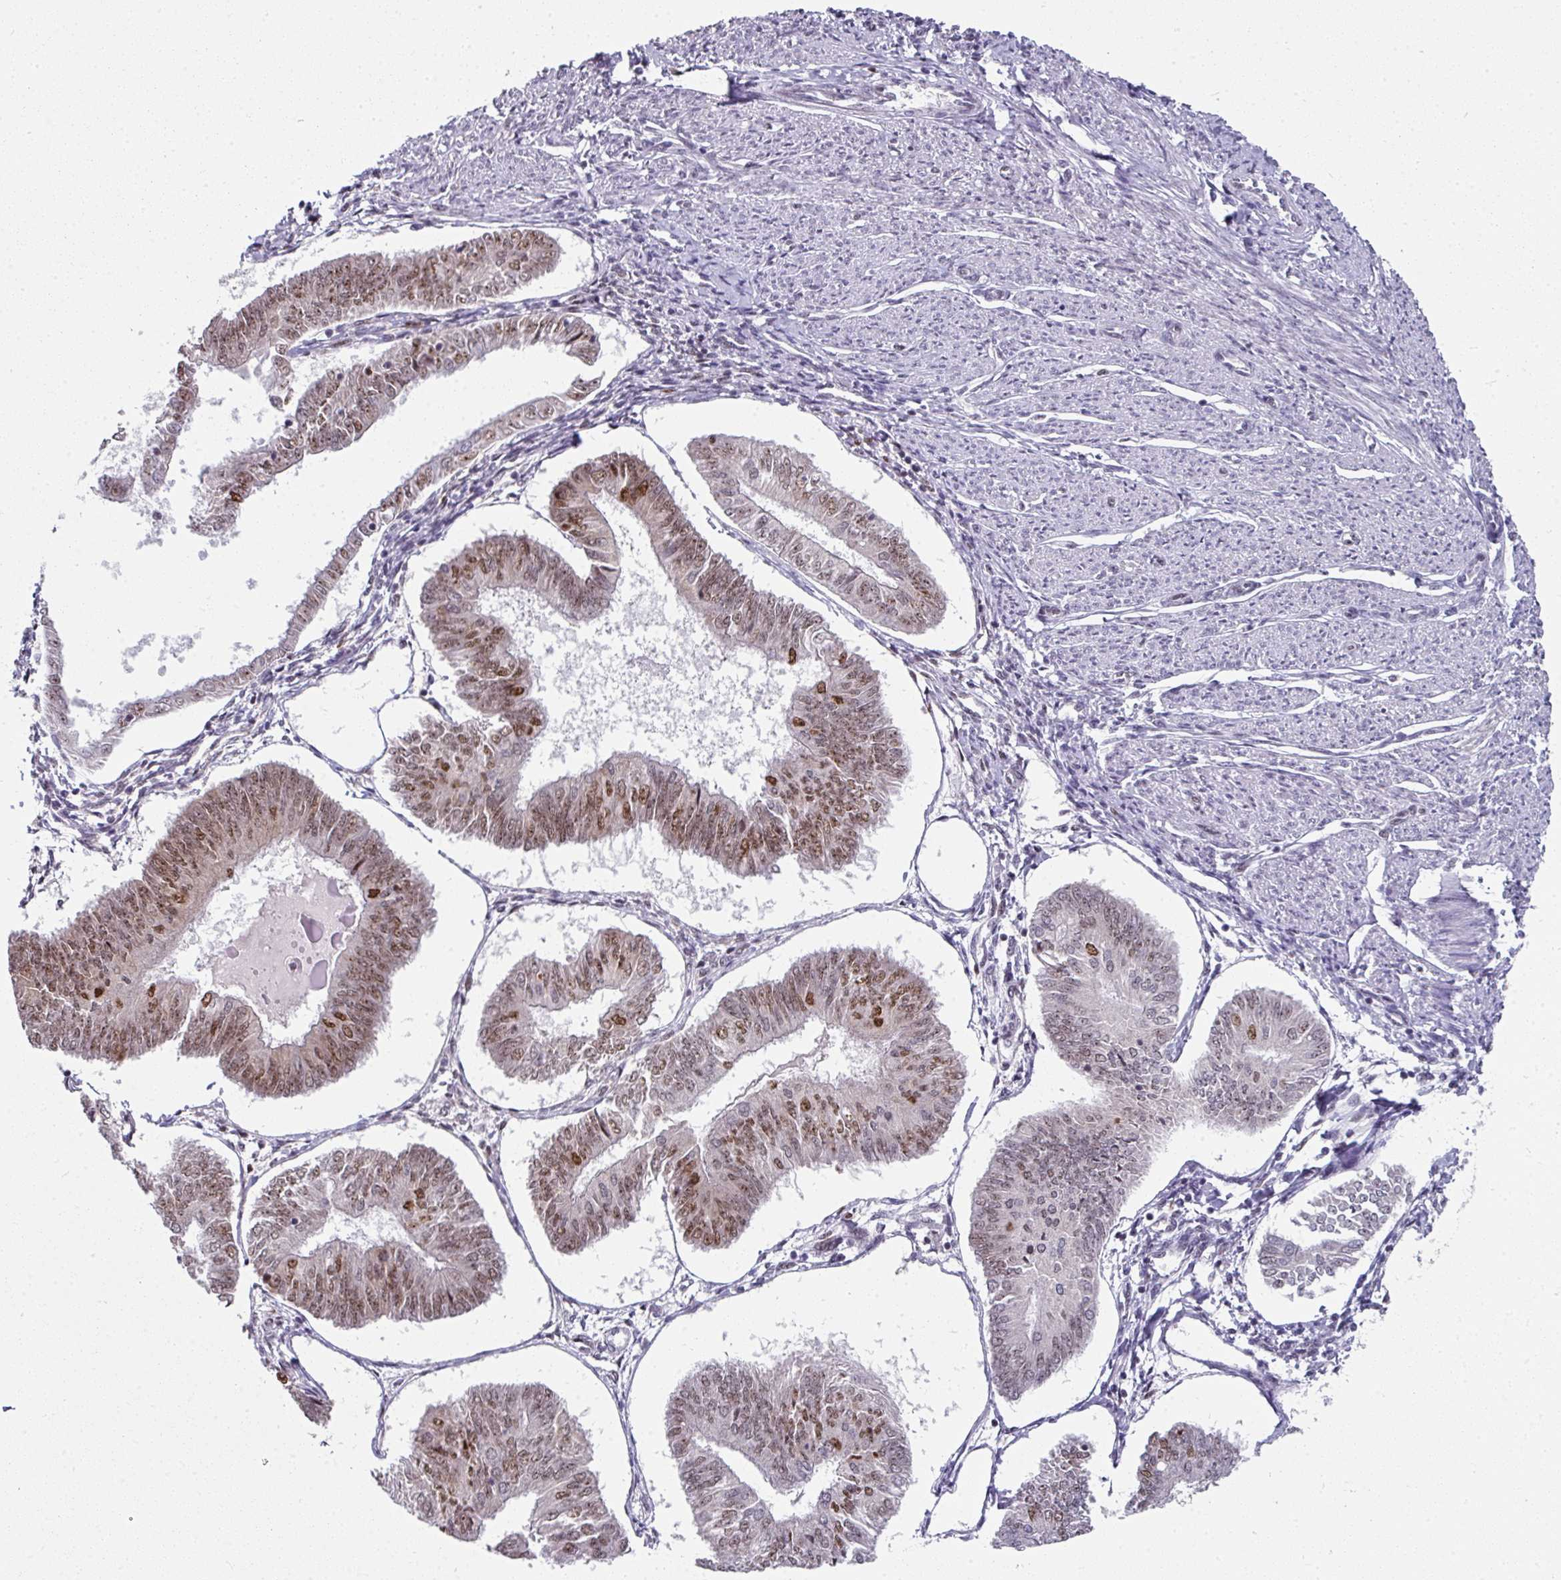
{"staining": {"intensity": "moderate", "quantity": "25%-75%", "location": "nuclear"}, "tissue": "endometrial cancer", "cell_type": "Tumor cells", "image_type": "cancer", "snomed": [{"axis": "morphology", "description": "Adenocarcinoma, NOS"}, {"axis": "topography", "description": "Endometrium"}], "caption": "Immunohistochemical staining of human endometrial adenocarcinoma shows moderate nuclear protein staining in about 25%-75% of tumor cells.", "gene": "RAD50", "patient": {"sex": "female", "age": 58}}